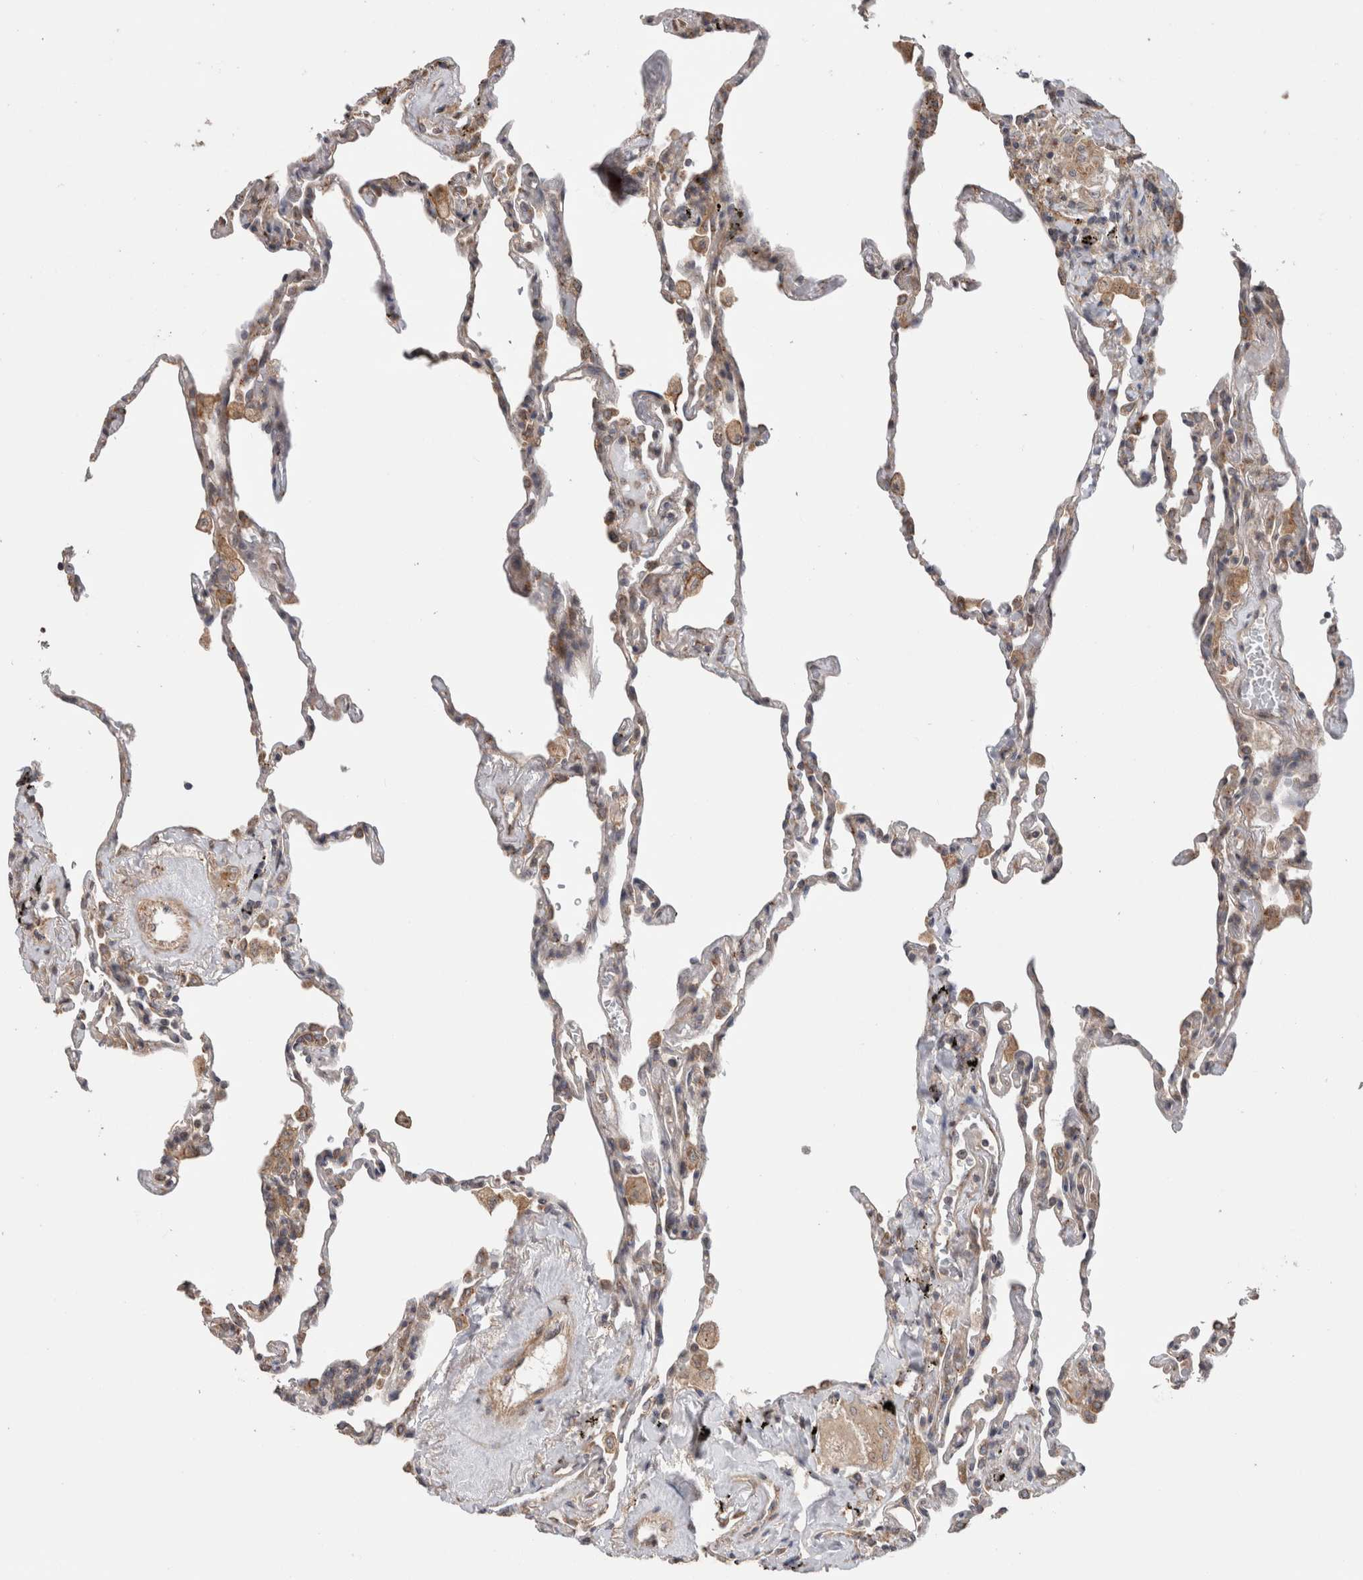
{"staining": {"intensity": "moderate", "quantity": "<25%", "location": "cytoplasmic/membranous"}, "tissue": "lung", "cell_type": "Alveolar cells", "image_type": "normal", "snomed": [{"axis": "morphology", "description": "Normal tissue, NOS"}, {"axis": "topography", "description": "Lung"}], "caption": "Alveolar cells display low levels of moderate cytoplasmic/membranous expression in approximately <25% of cells in benign human lung.", "gene": "TRIM5", "patient": {"sex": "male", "age": 59}}